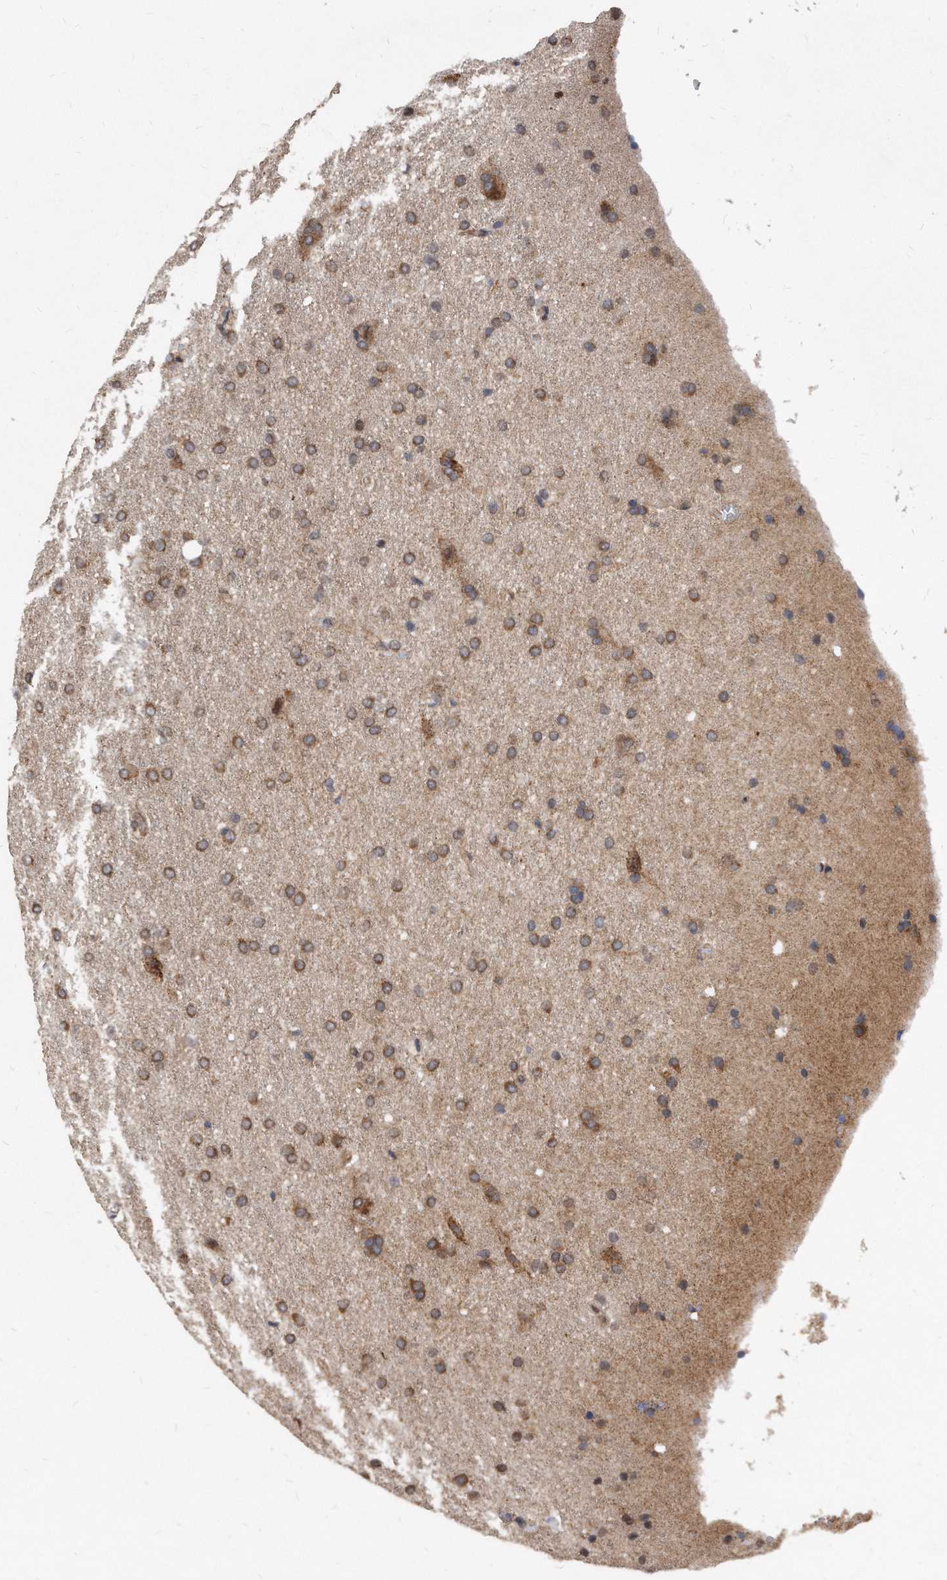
{"staining": {"intensity": "moderate", "quantity": ">75%", "location": "cytoplasmic/membranous"}, "tissue": "glioma", "cell_type": "Tumor cells", "image_type": "cancer", "snomed": [{"axis": "morphology", "description": "Glioma, malignant, Low grade"}, {"axis": "topography", "description": "Brain"}], "caption": "Immunohistochemistry image of neoplastic tissue: malignant glioma (low-grade) stained using immunohistochemistry (IHC) demonstrates medium levels of moderate protein expression localized specifically in the cytoplasmic/membranous of tumor cells, appearing as a cytoplasmic/membranous brown color.", "gene": "DUSP22", "patient": {"sex": "female", "age": 37}}